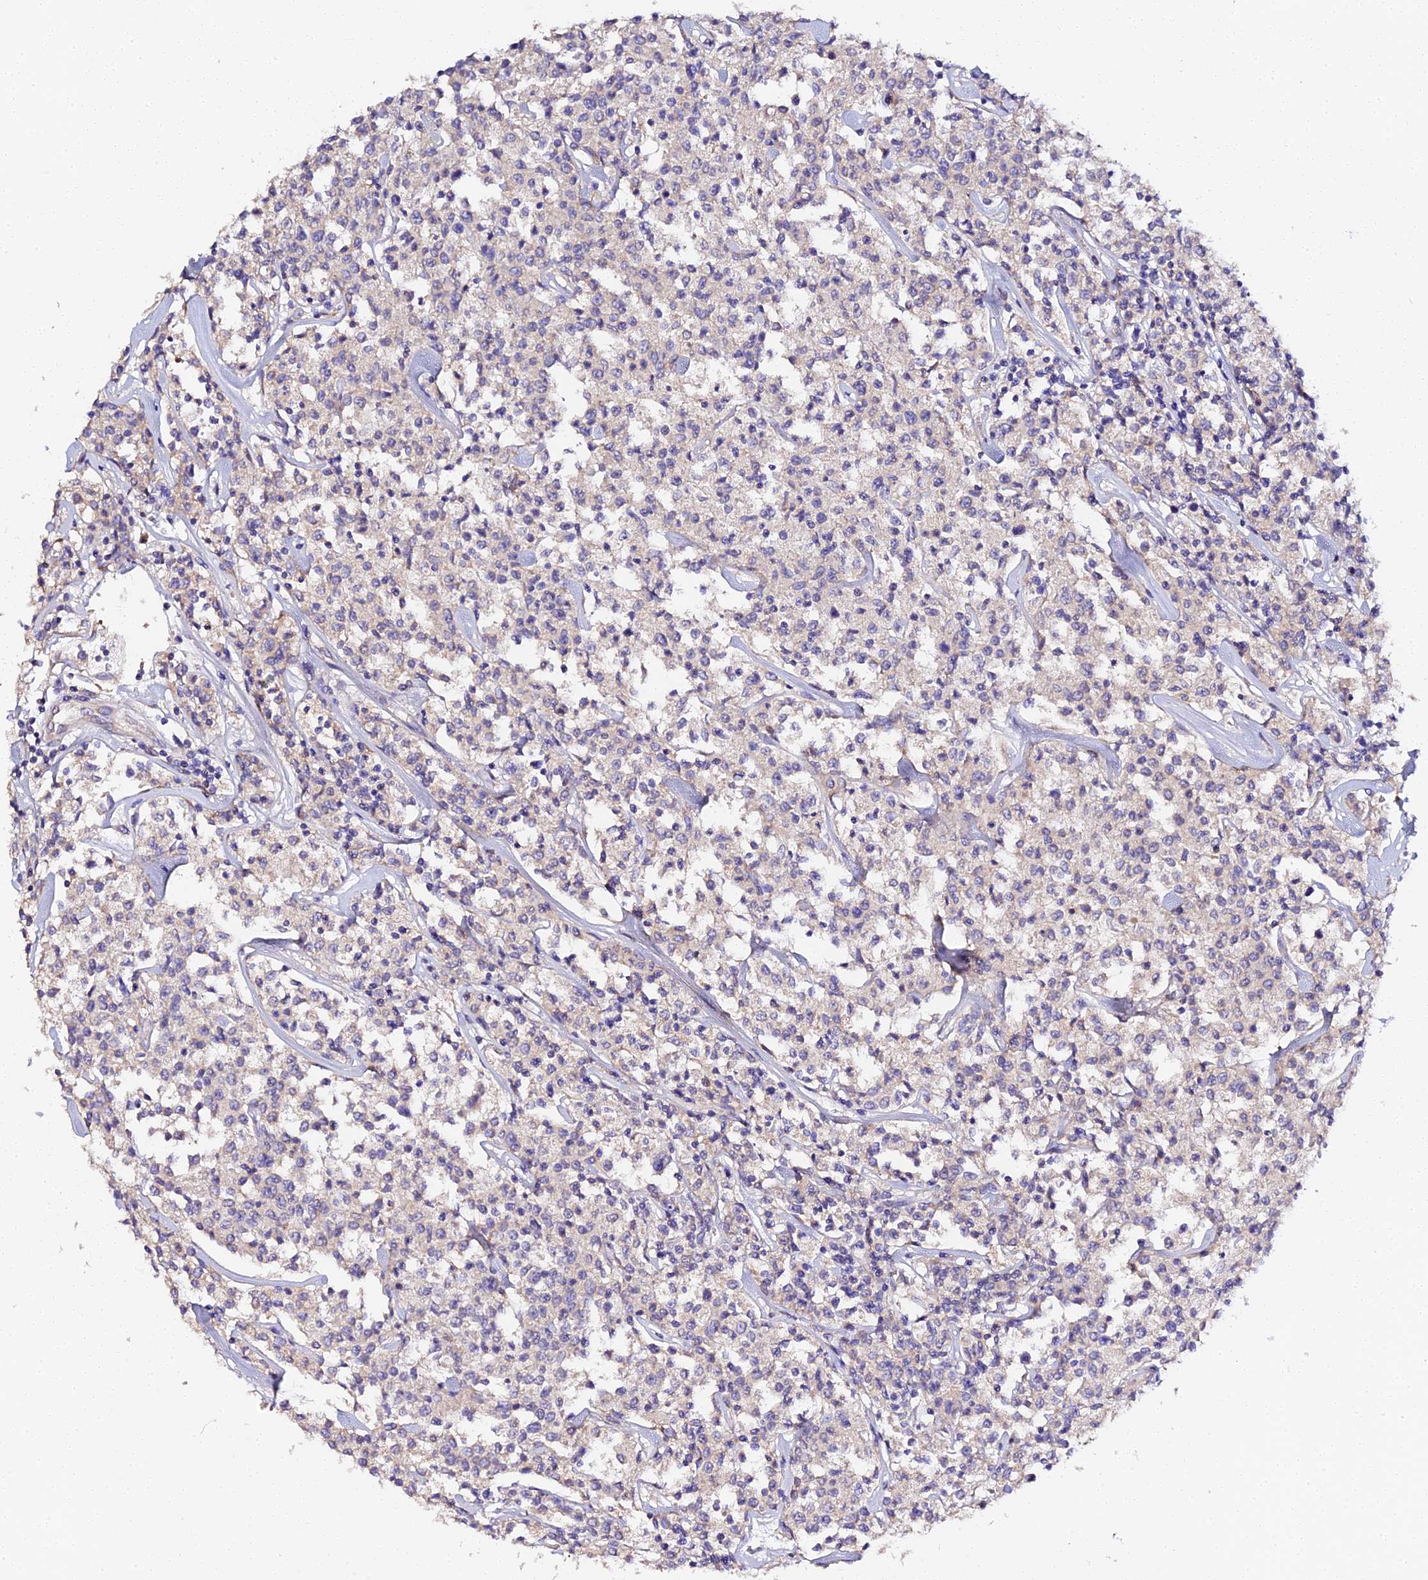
{"staining": {"intensity": "negative", "quantity": "none", "location": "none"}, "tissue": "lymphoma", "cell_type": "Tumor cells", "image_type": "cancer", "snomed": [{"axis": "morphology", "description": "Malignant lymphoma, non-Hodgkin's type, Low grade"}, {"axis": "topography", "description": "Small intestine"}], "caption": "Tumor cells are negative for protein expression in human malignant lymphoma, non-Hodgkin's type (low-grade).", "gene": "SCX", "patient": {"sex": "female", "age": 59}}